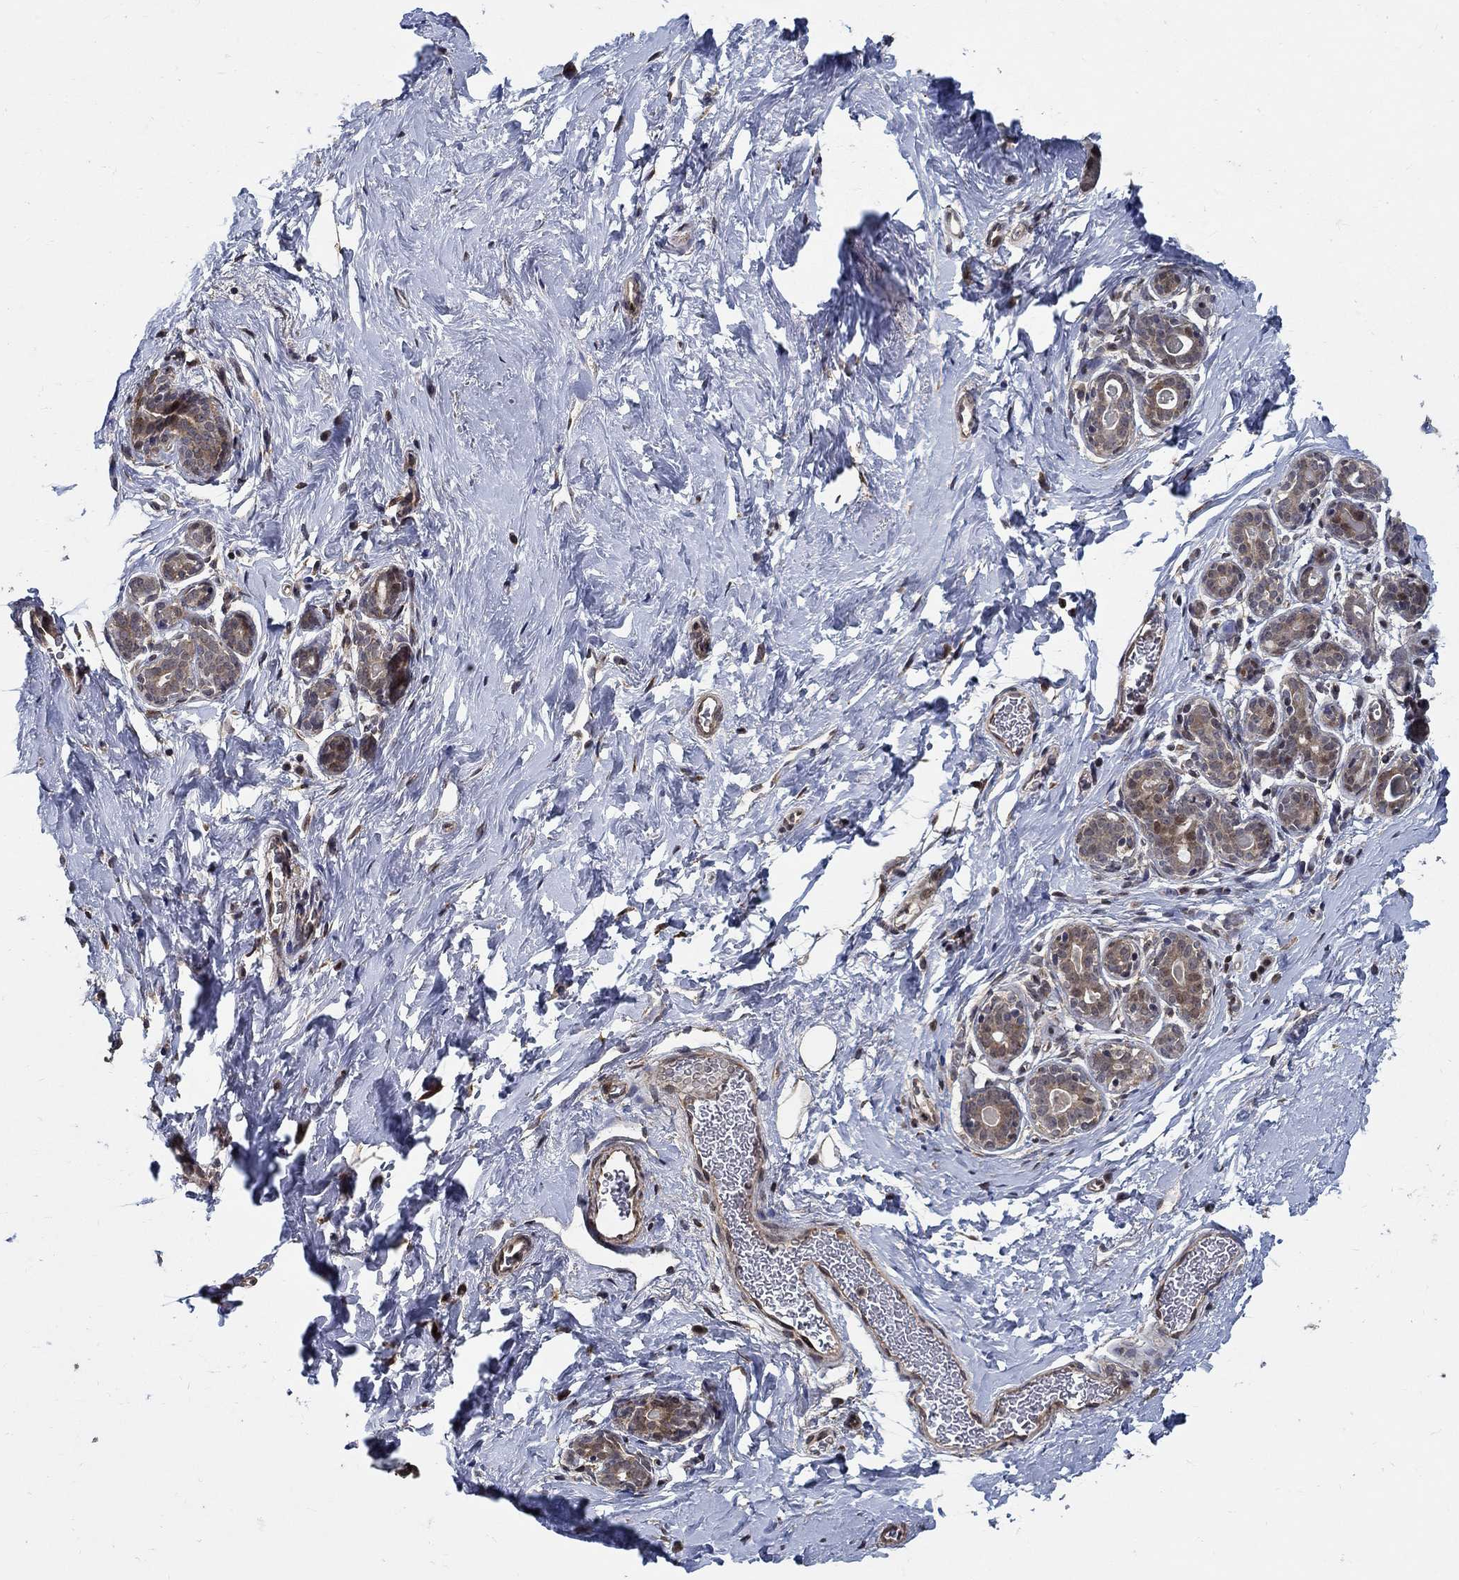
{"staining": {"intensity": "negative", "quantity": "none", "location": "none"}, "tissue": "breast", "cell_type": "Adipocytes", "image_type": "normal", "snomed": [{"axis": "morphology", "description": "Normal tissue, NOS"}, {"axis": "topography", "description": "Skin"}, {"axis": "topography", "description": "Breast"}], "caption": "This image is of normal breast stained with IHC to label a protein in brown with the nuclei are counter-stained blue. There is no staining in adipocytes. (Brightfield microscopy of DAB immunohistochemistry at high magnification).", "gene": "ZNF594", "patient": {"sex": "female", "age": 43}}